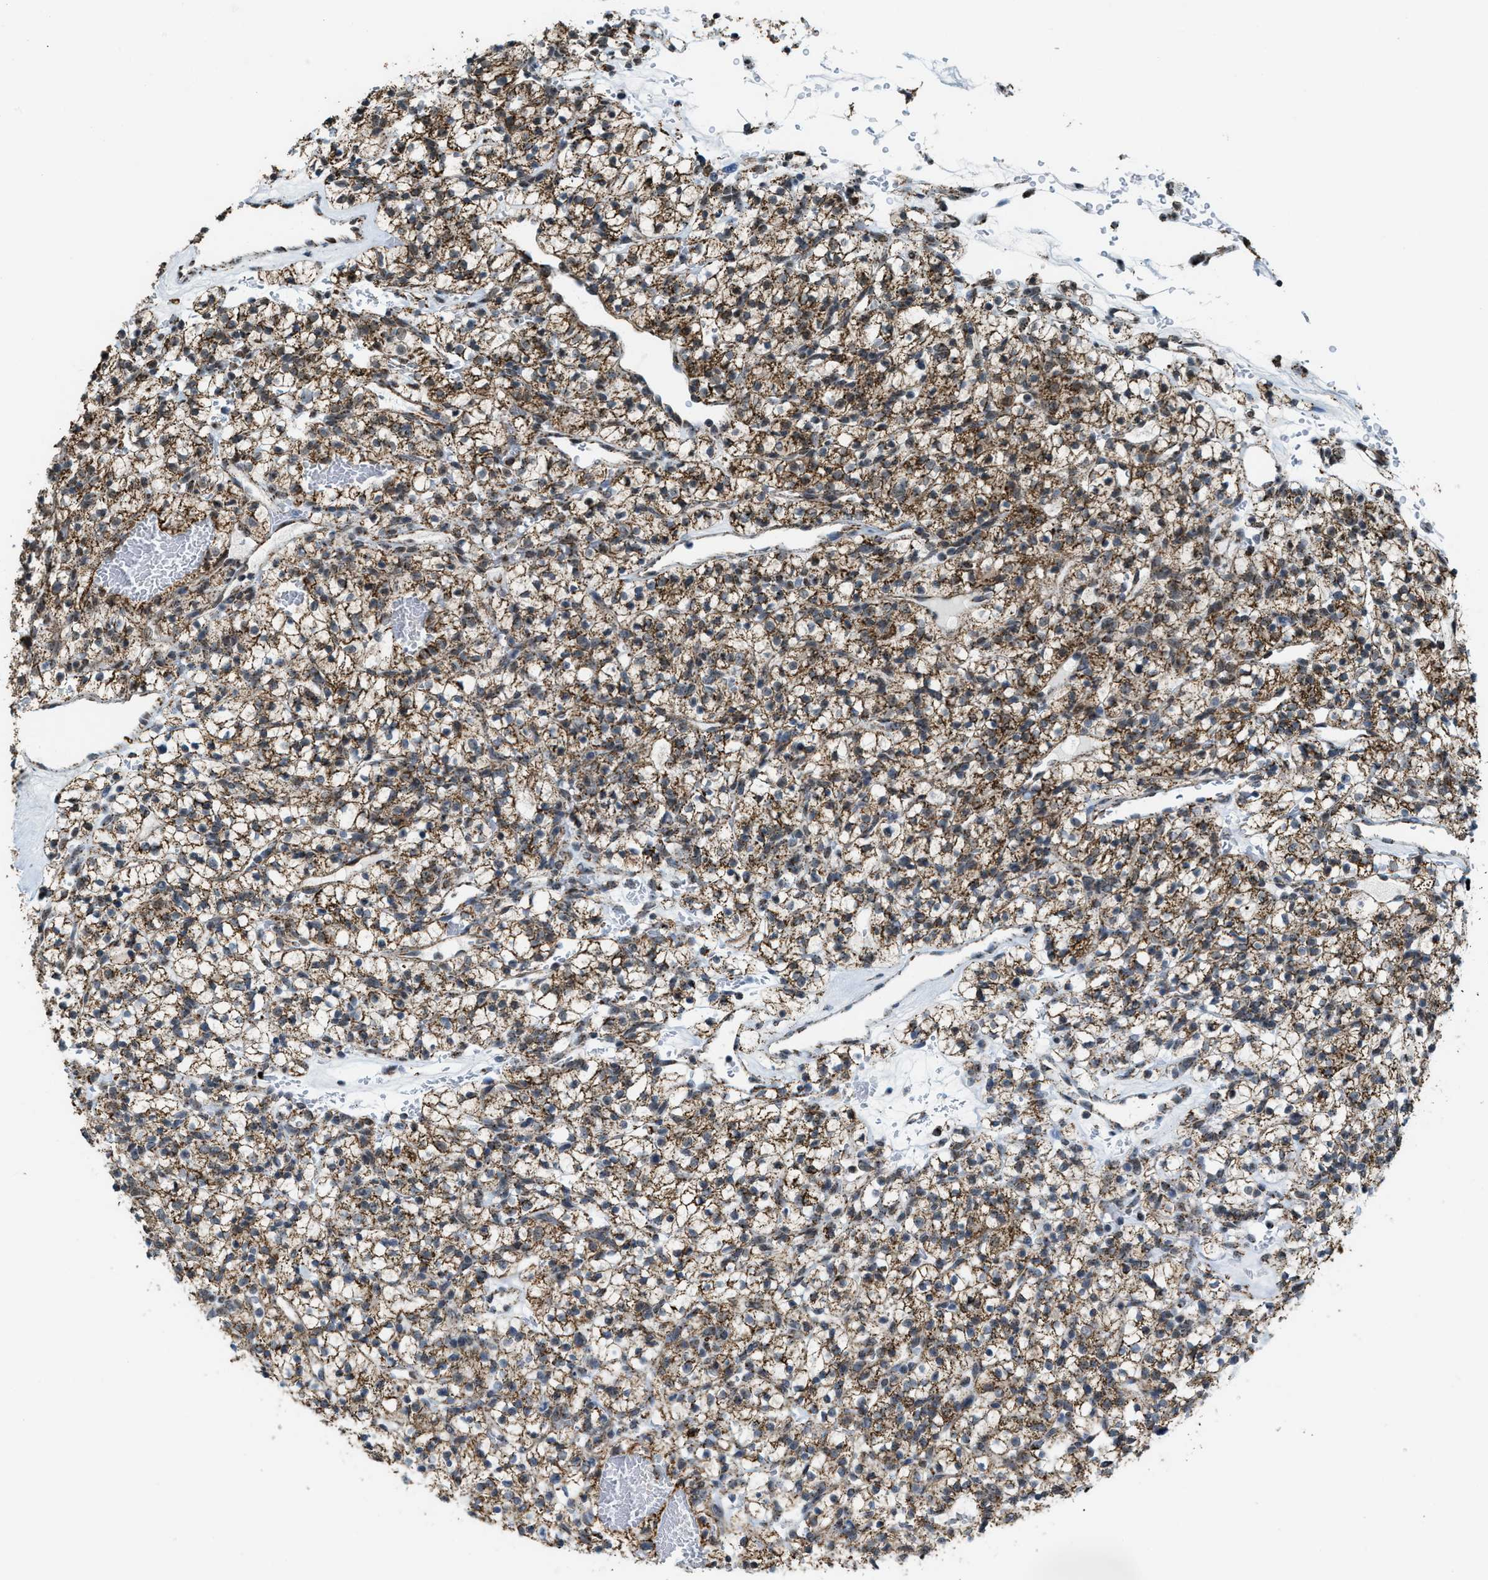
{"staining": {"intensity": "moderate", "quantity": ">75%", "location": "cytoplasmic/membranous"}, "tissue": "renal cancer", "cell_type": "Tumor cells", "image_type": "cancer", "snomed": [{"axis": "morphology", "description": "Adenocarcinoma, NOS"}, {"axis": "topography", "description": "Kidney"}], "caption": "A medium amount of moderate cytoplasmic/membranous expression is present in approximately >75% of tumor cells in renal adenocarcinoma tissue.", "gene": "HIBADH", "patient": {"sex": "female", "age": 57}}